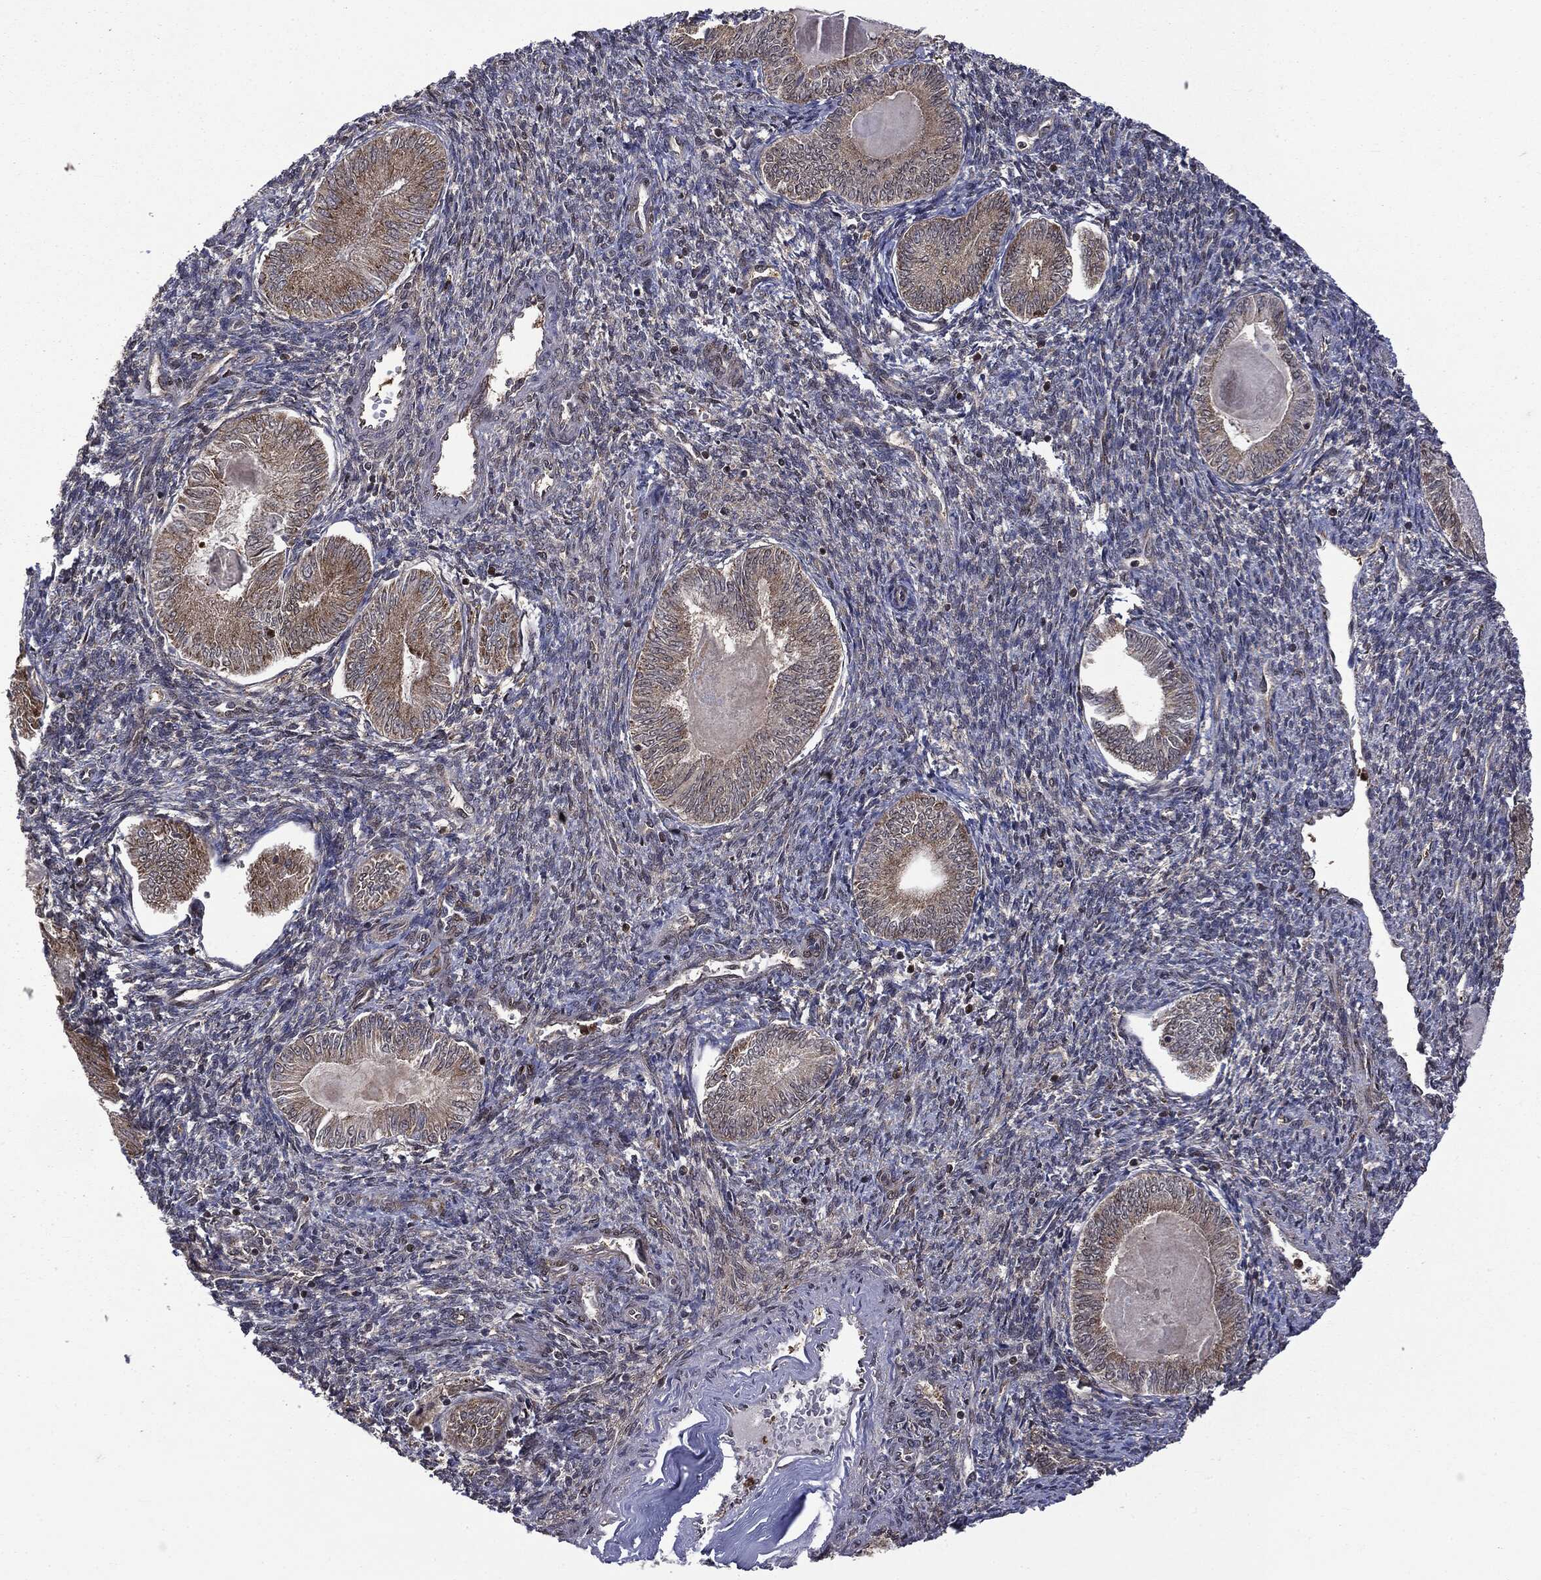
{"staining": {"intensity": "negative", "quantity": "none", "location": "none"}, "tissue": "endometrial cancer", "cell_type": "Tumor cells", "image_type": "cancer", "snomed": [{"axis": "morphology", "description": "Carcinoma, NOS"}, {"axis": "topography", "description": "Uterus"}], "caption": "High magnification brightfield microscopy of endometrial cancer stained with DAB (3,3'-diaminobenzidine) (brown) and counterstained with hematoxylin (blue): tumor cells show no significant expression.", "gene": "GPI", "patient": {"sex": "female", "age": 76}}